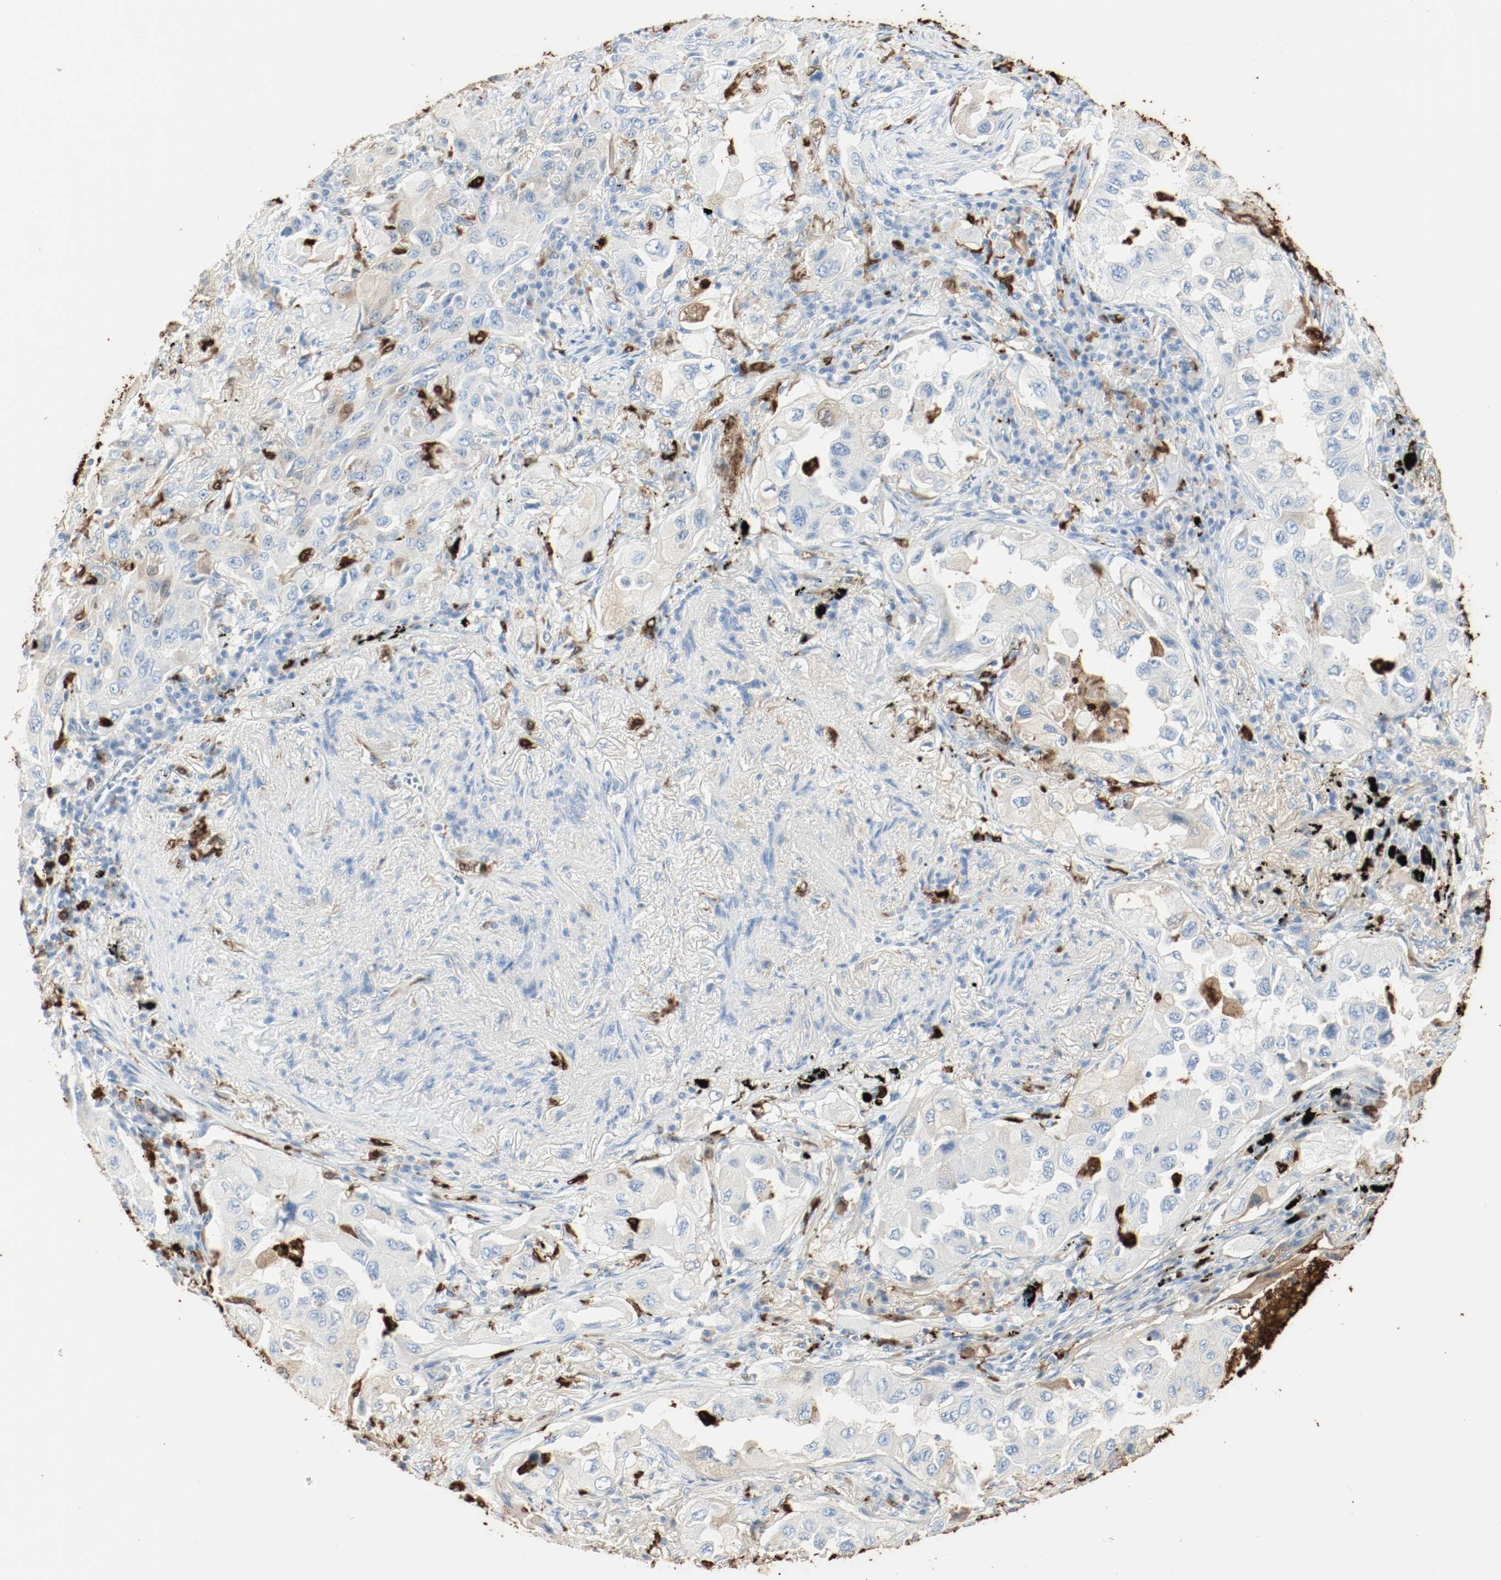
{"staining": {"intensity": "weak", "quantity": "<25%", "location": "cytoplasmic/membranous"}, "tissue": "lung cancer", "cell_type": "Tumor cells", "image_type": "cancer", "snomed": [{"axis": "morphology", "description": "Adenocarcinoma, NOS"}, {"axis": "topography", "description": "Lung"}], "caption": "This is a micrograph of immunohistochemistry staining of adenocarcinoma (lung), which shows no expression in tumor cells.", "gene": "S100A9", "patient": {"sex": "female", "age": 65}}